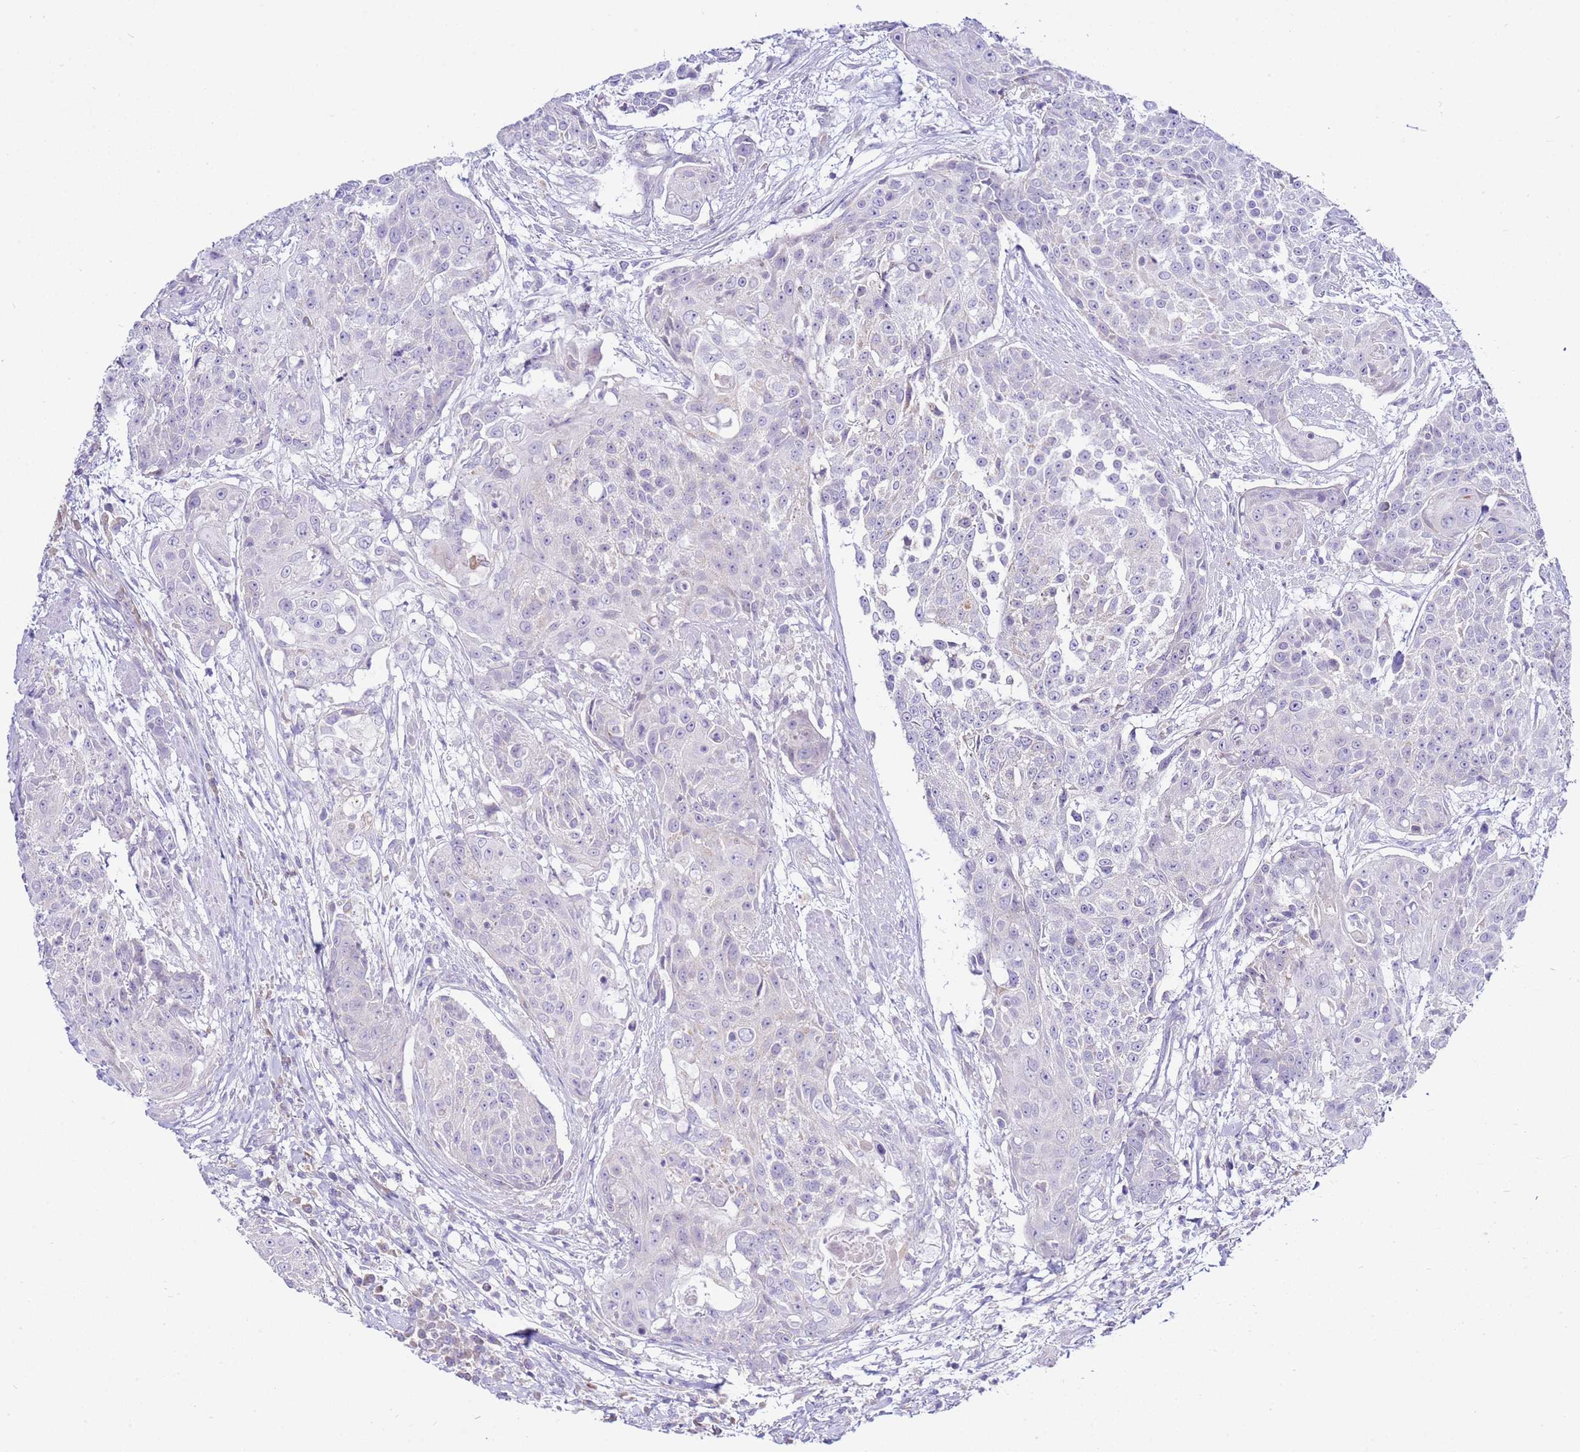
{"staining": {"intensity": "negative", "quantity": "none", "location": "none"}, "tissue": "urothelial cancer", "cell_type": "Tumor cells", "image_type": "cancer", "snomed": [{"axis": "morphology", "description": "Urothelial carcinoma, High grade"}, {"axis": "topography", "description": "Urinary bladder"}], "caption": "This image is of urothelial carcinoma (high-grade) stained with immunohistochemistry to label a protein in brown with the nuclei are counter-stained blue. There is no expression in tumor cells.", "gene": "IGF1R", "patient": {"sex": "female", "age": 63}}